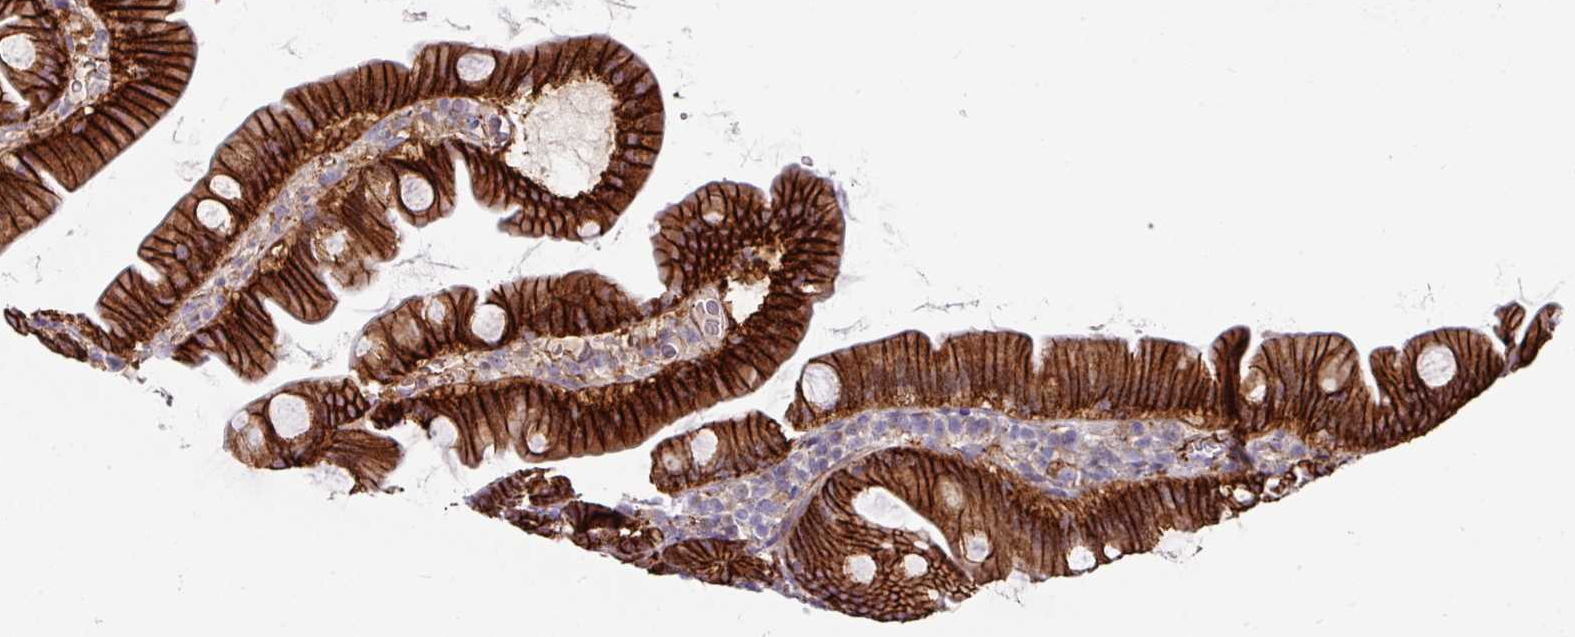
{"staining": {"intensity": "strong", "quantity": ">75%", "location": "cytoplasmic/membranous"}, "tissue": "small intestine", "cell_type": "Glandular cells", "image_type": "normal", "snomed": [{"axis": "morphology", "description": "Normal tissue, NOS"}, {"axis": "topography", "description": "Small intestine"}], "caption": "Protein expression analysis of unremarkable human small intestine reveals strong cytoplasmic/membranous positivity in about >75% of glandular cells. (Stains: DAB (3,3'-diaminobenzidine) in brown, nuclei in blue, Microscopy: brightfield microscopy at high magnification).", "gene": "JUP", "patient": {"sex": "female", "age": 68}}